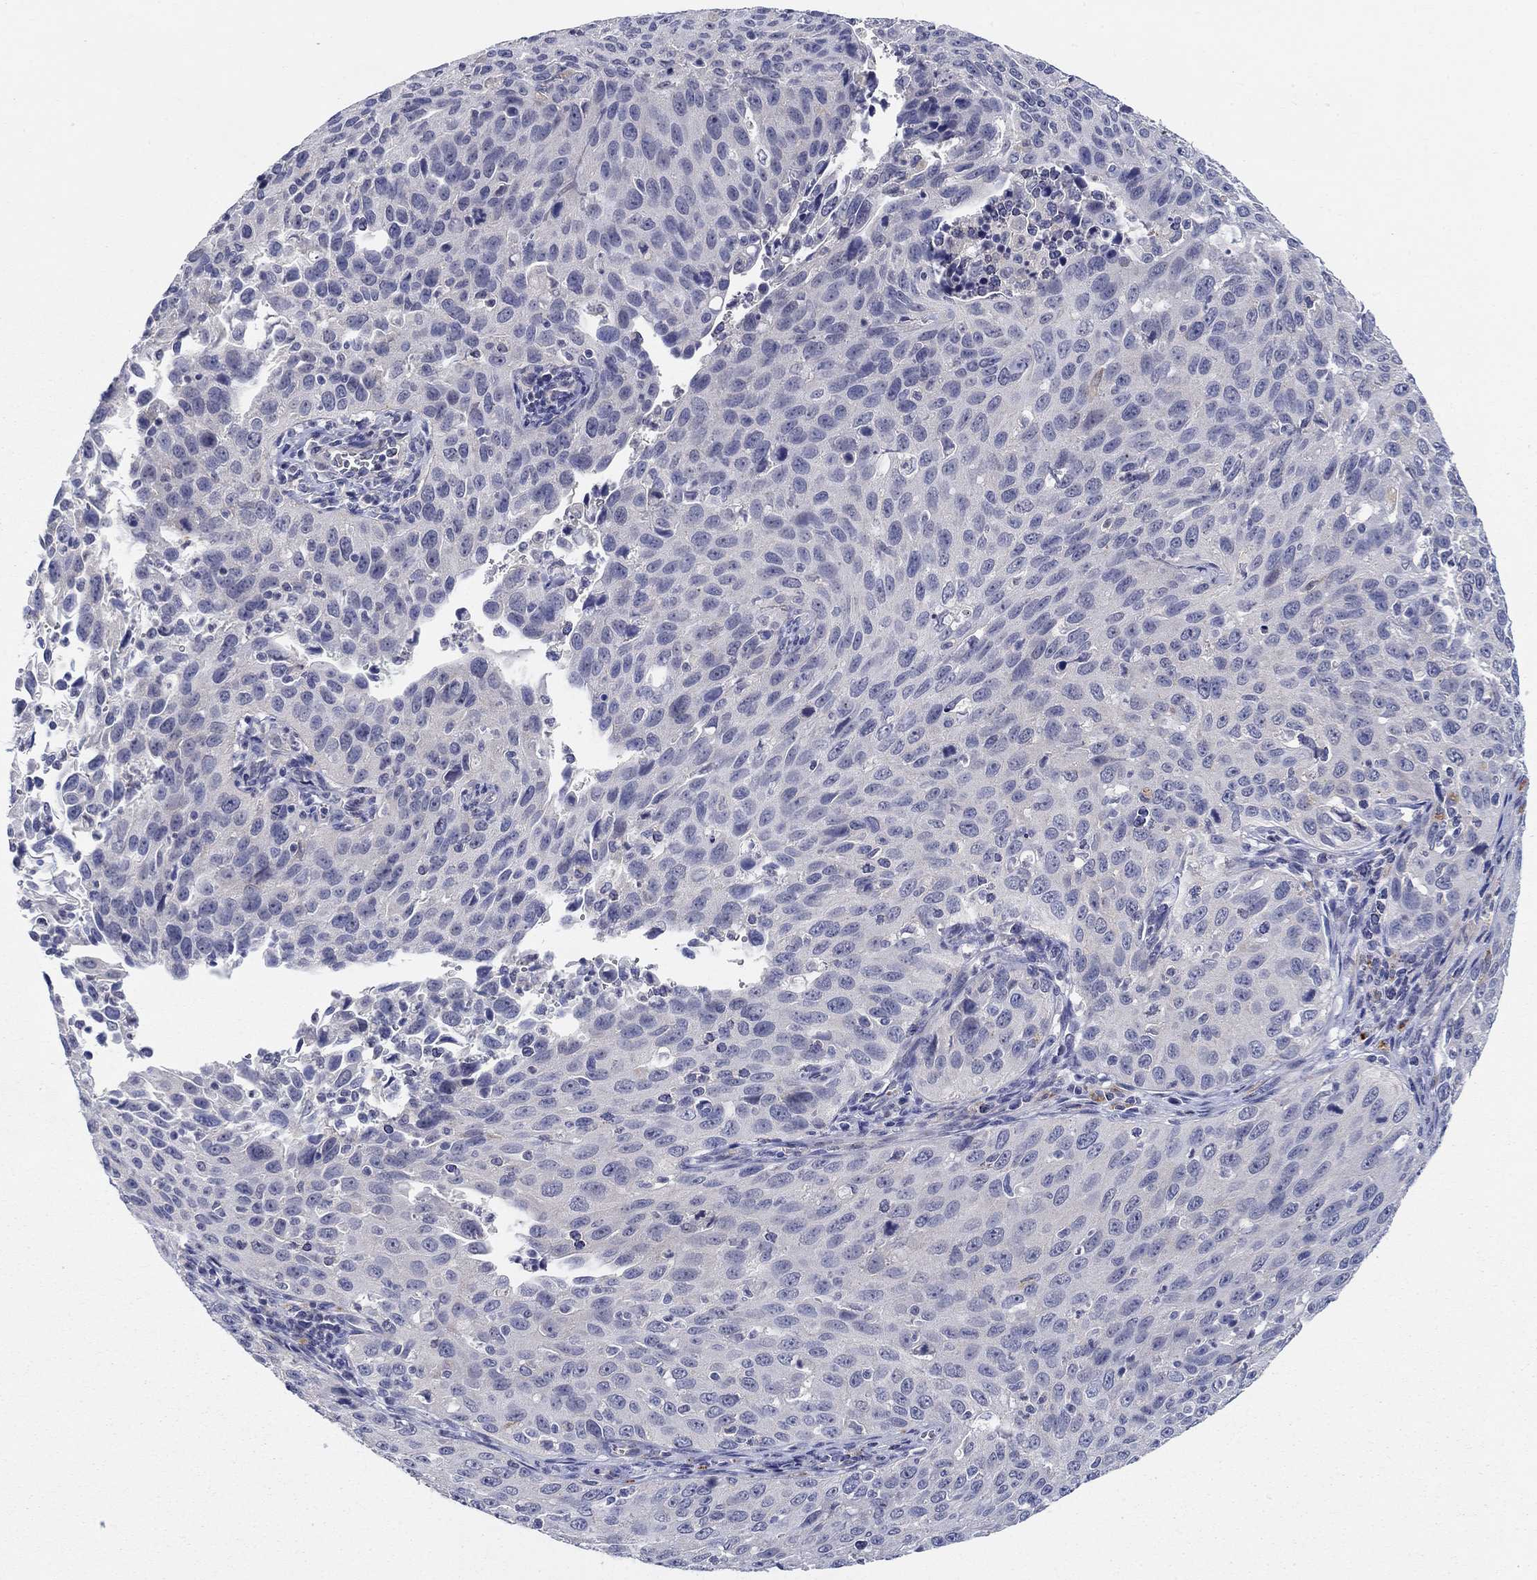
{"staining": {"intensity": "negative", "quantity": "none", "location": "none"}, "tissue": "cervical cancer", "cell_type": "Tumor cells", "image_type": "cancer", "snomed": [{"axis": "morphology", "description": "Squamous cell carcinoma, NOS"}, {"axis": "topography", "description": "Cervix"}], "caption": "IHC of squamous cell carcinoma (cervical) shows no staining in tumor cells. The staining is performed using DAB brown chromogen with nuclei counter-stained in using hematoxylin.", "gene": "RAP1GAP", "patient": {"sex": "female", "age": 26}}